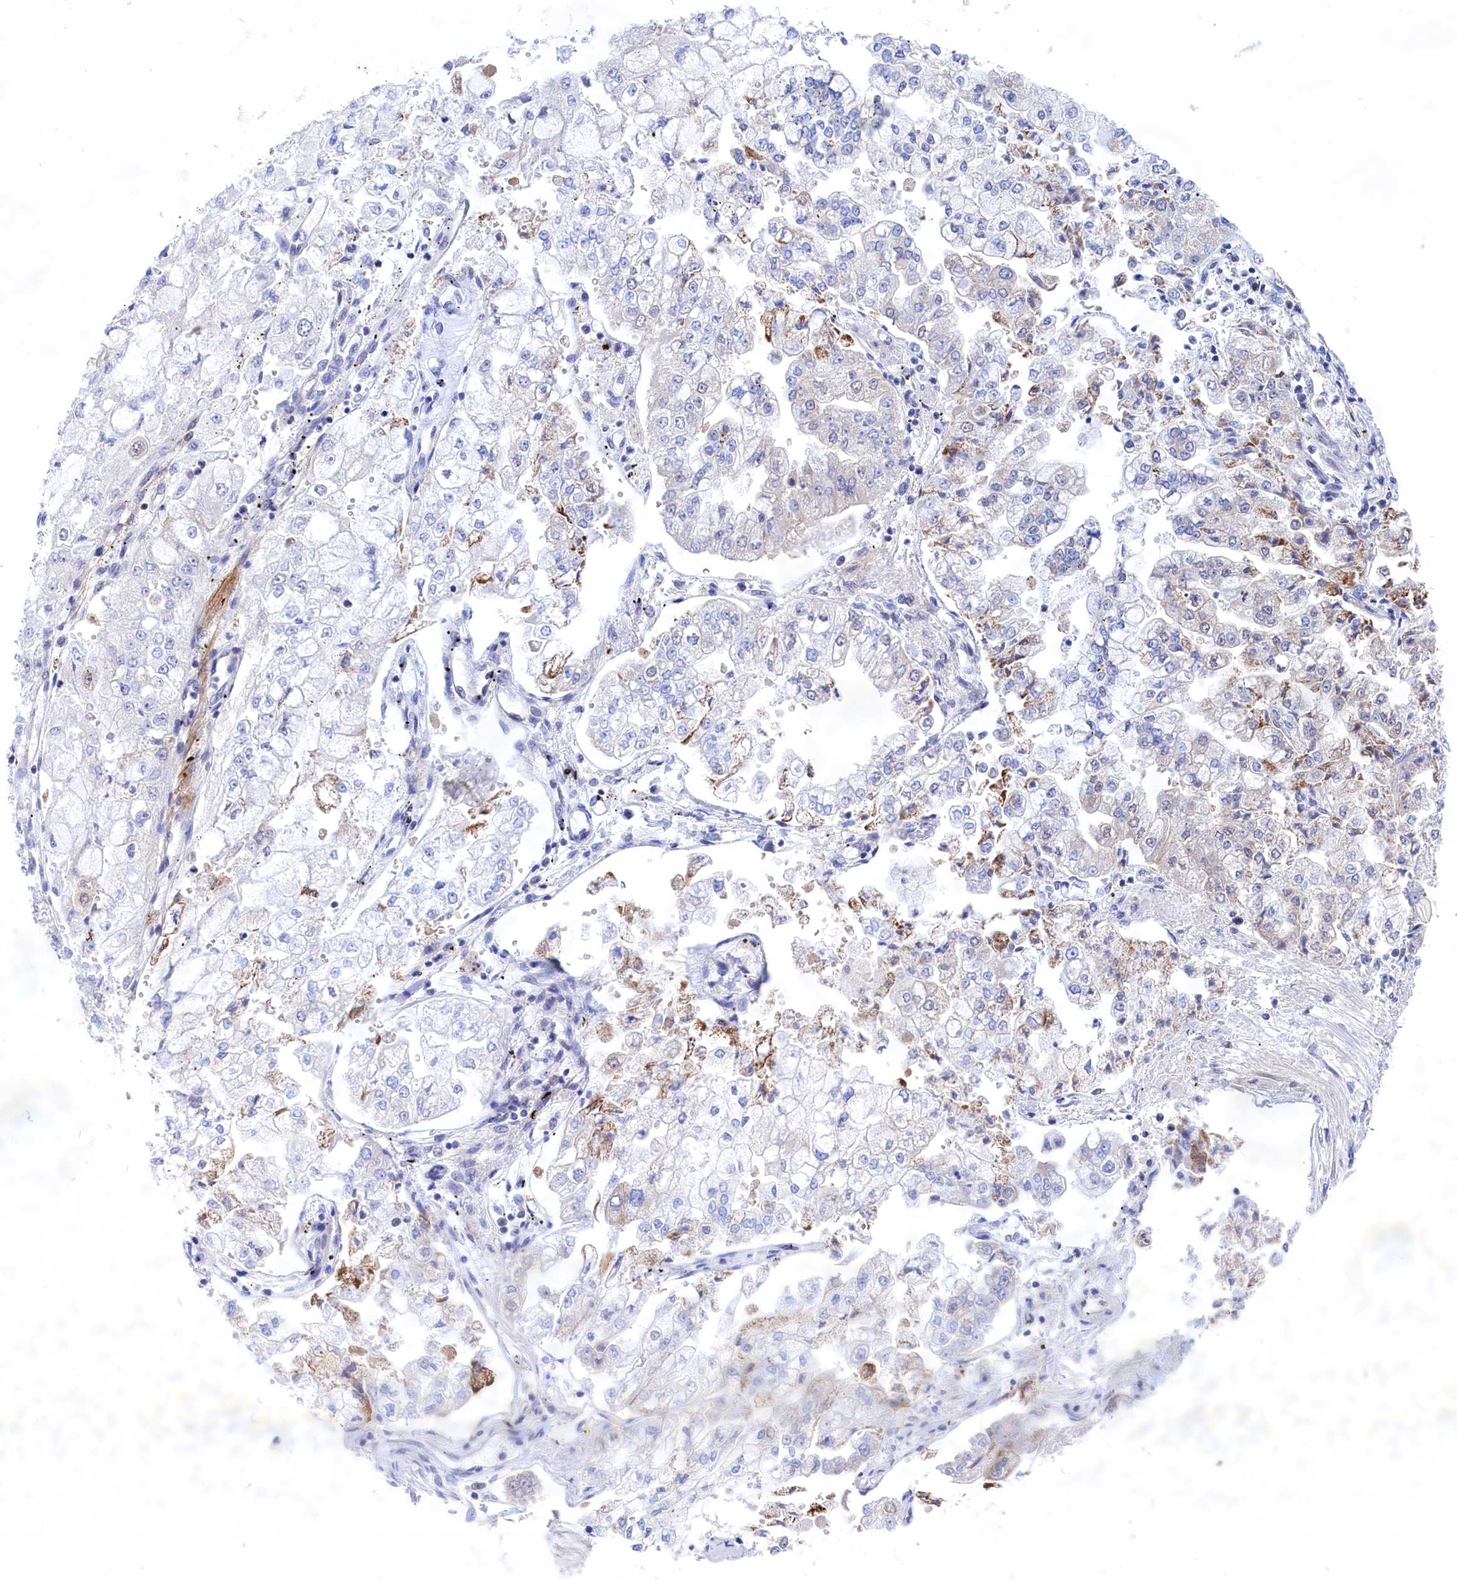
{"staining": {"intensity": "negative", "quantity": "none", "location": "none"}, "tissue": "stomach cancer", "cell_type": "Tumor cells", "image_type": "cancer", "snomed": [{"axis": "morphology", "description": "Adenocarcinoma, NOS"}, {"axis": "topography", "description": "Stomach"}], "caption": "This is an immunohistochemistry (IHC) photomicrograph of stomach cancer. There is no staining in tumor cells.", "gene": "PGP", "patient": {"sex": "male", "age": 76}}